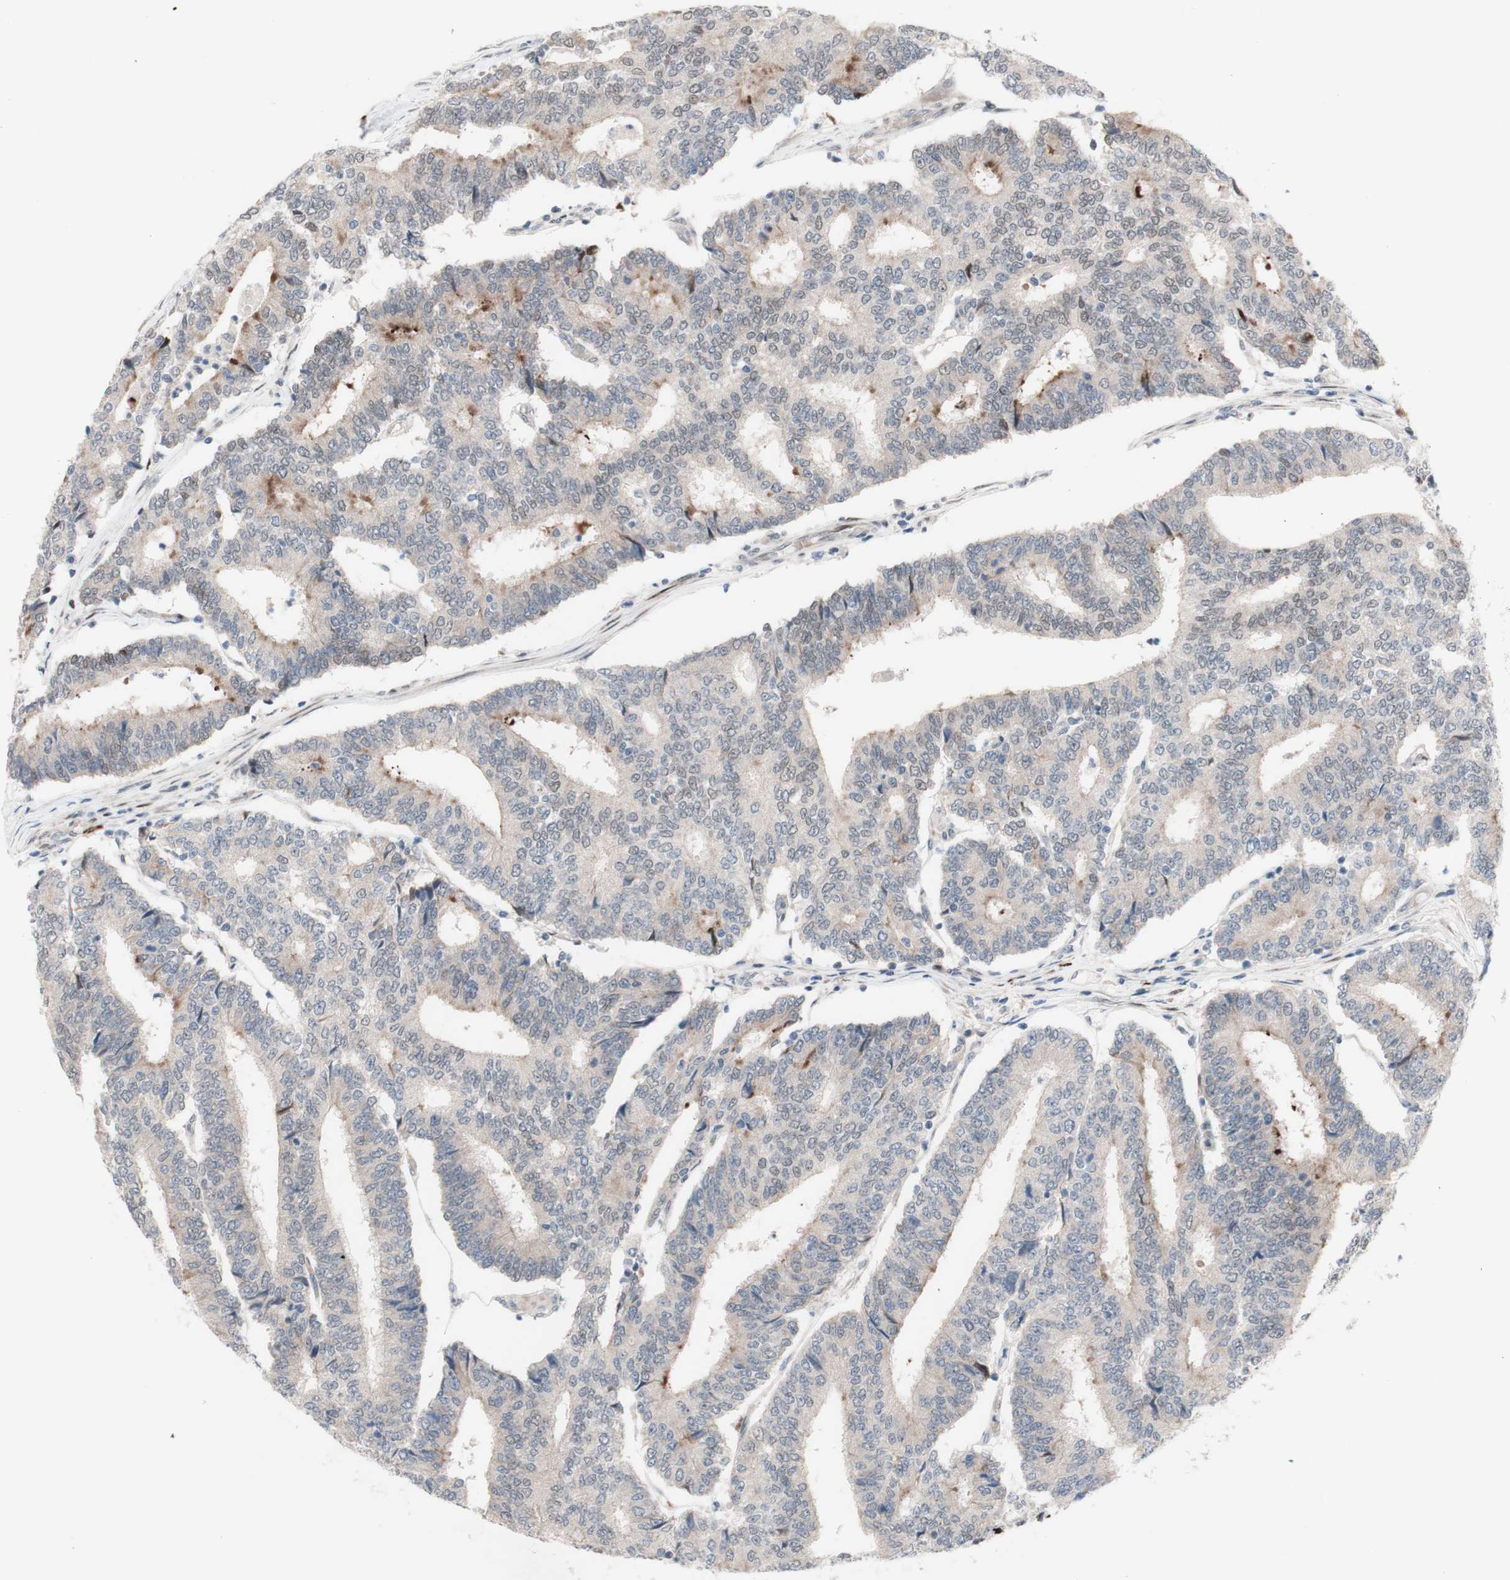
{"staining": {"intensity": "negative", "quantity": "none", "location": "none"}, "tissue": "prostate cancer", "cell_type": "Tumor cells", "image_type": "cancer", "snomed": [{"axis": "morphology", "description": "Normal tissue, NOS"}, {"axis": "morphology", "description": "Adenocarcinoma, High grade"}, {"axis": "topography", "description": "Prostate"}, {"axis": "topography", "description": "Seminal veicle"}], "caption": "Immunohistochemical staining of human prostate cancer reveals no significant positivity in tumor cells. (Immunohistochemistry (ihc), brightfield microscopy, high magnification).", "gene": "PHTF2", "patient": {"sex": "male", "age": 55}}